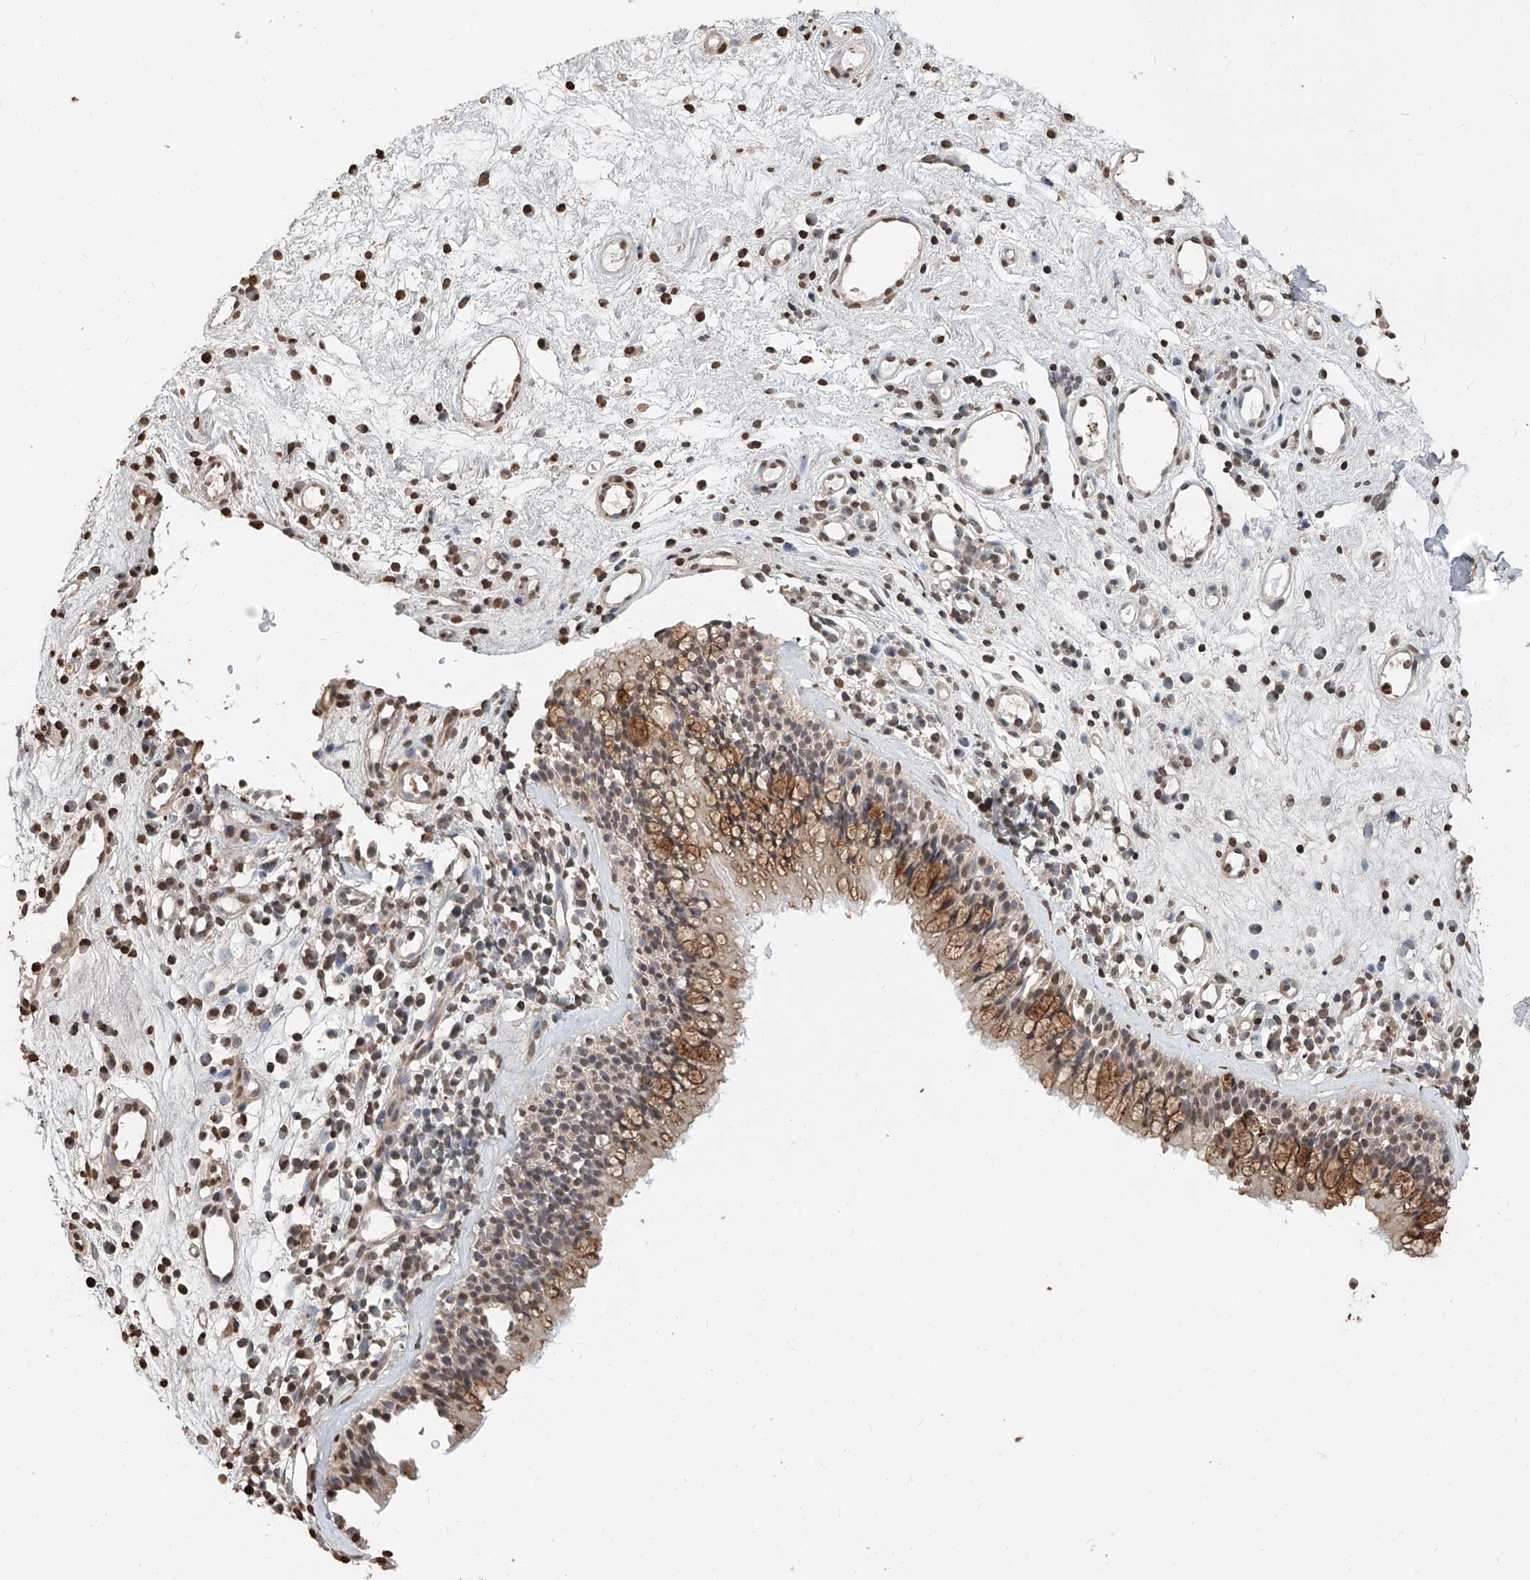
{"staining": {"intensity": "moderate", "quantity": ">75%", "location": "cytoplasmic/membranous,nuclear"}, "tissue": "nasopharynx", "cell_type": "Respiratory epithelial cells", "image_type": "normal", "snomed": [{"axis": "morphology", "description": "Normal tissue, NOS"}, {"axis": "morphology", "description": "Inflammation, NOS"}, {"axis": "morphology", "description": "Malignant melanoma, Metastatic site"}, {"axis": "topography", "description": "Nasopharynx"}], "caption": "The histopathology image demonstrates a brown stain indicating the presence of a protein in the cytoplasmic/membranous,nuclear of respiratory epithelial cells in nasopharynx.", "gene": "RP9", "patient": {"sex": "male", "age": 70}}